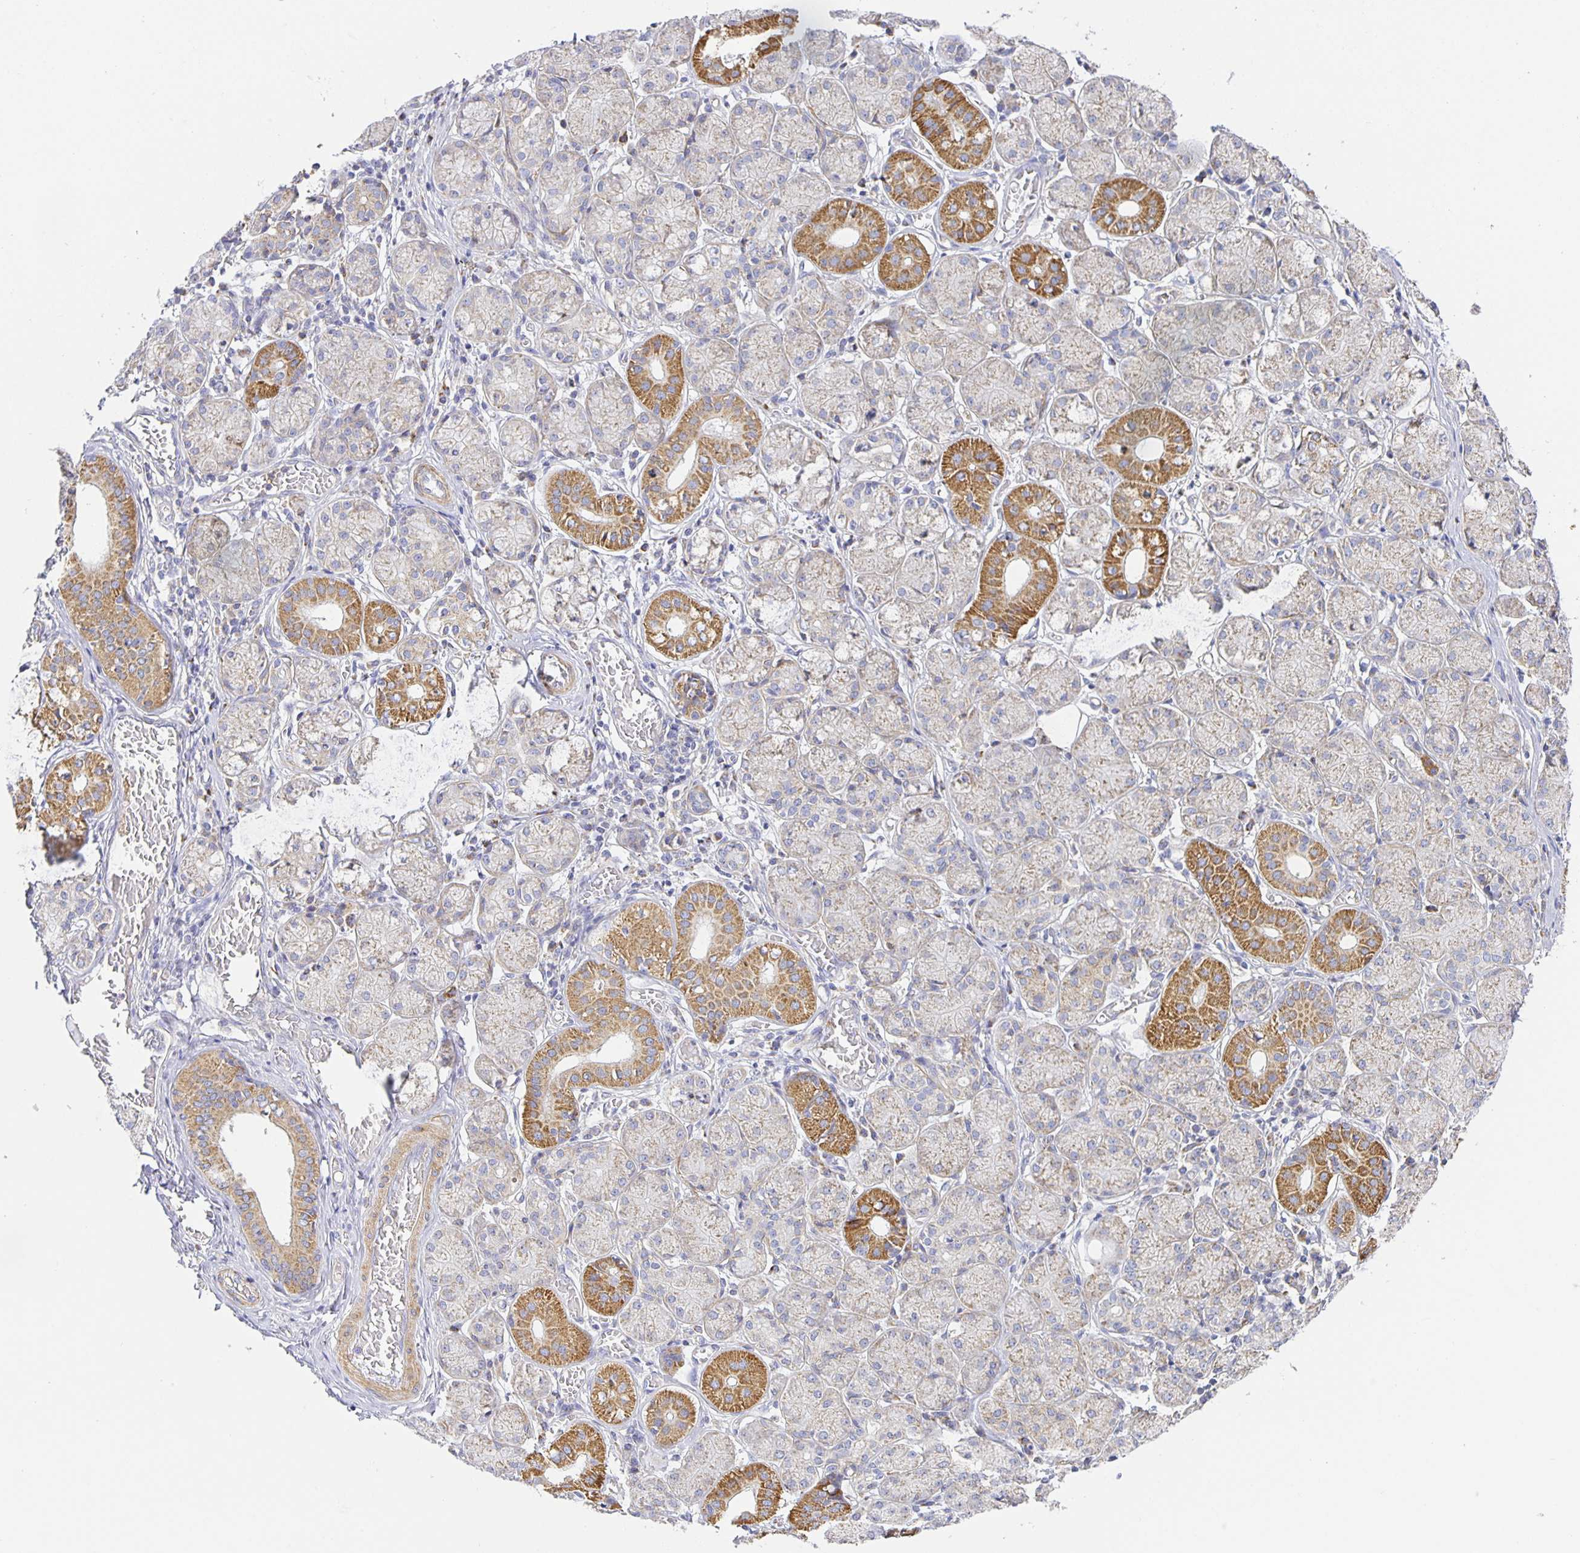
{"staining": {"intensity": "moderate", "quantity": "<25%", "location": "cytoplasmic/membranous"}, "tissue": "salivary gland", "cell_type": "Glandular cells", "image_type": "normal", "snomed": [{"axis": "morphology", "description": "Normal tissue, NOS"}, {"axis": "topography", "description": "Salivary gland"}], "caption": "Benign salivary gland exhibits moderate cytoplasmic/membranous staining in approximately <25% of glandular cells, visualized by immunohistochemistry. (DAB IHC with brightfield microscopy, high magnification).", "gene": "FLRT3", "patient": {"sex": "female", "age": 24}}